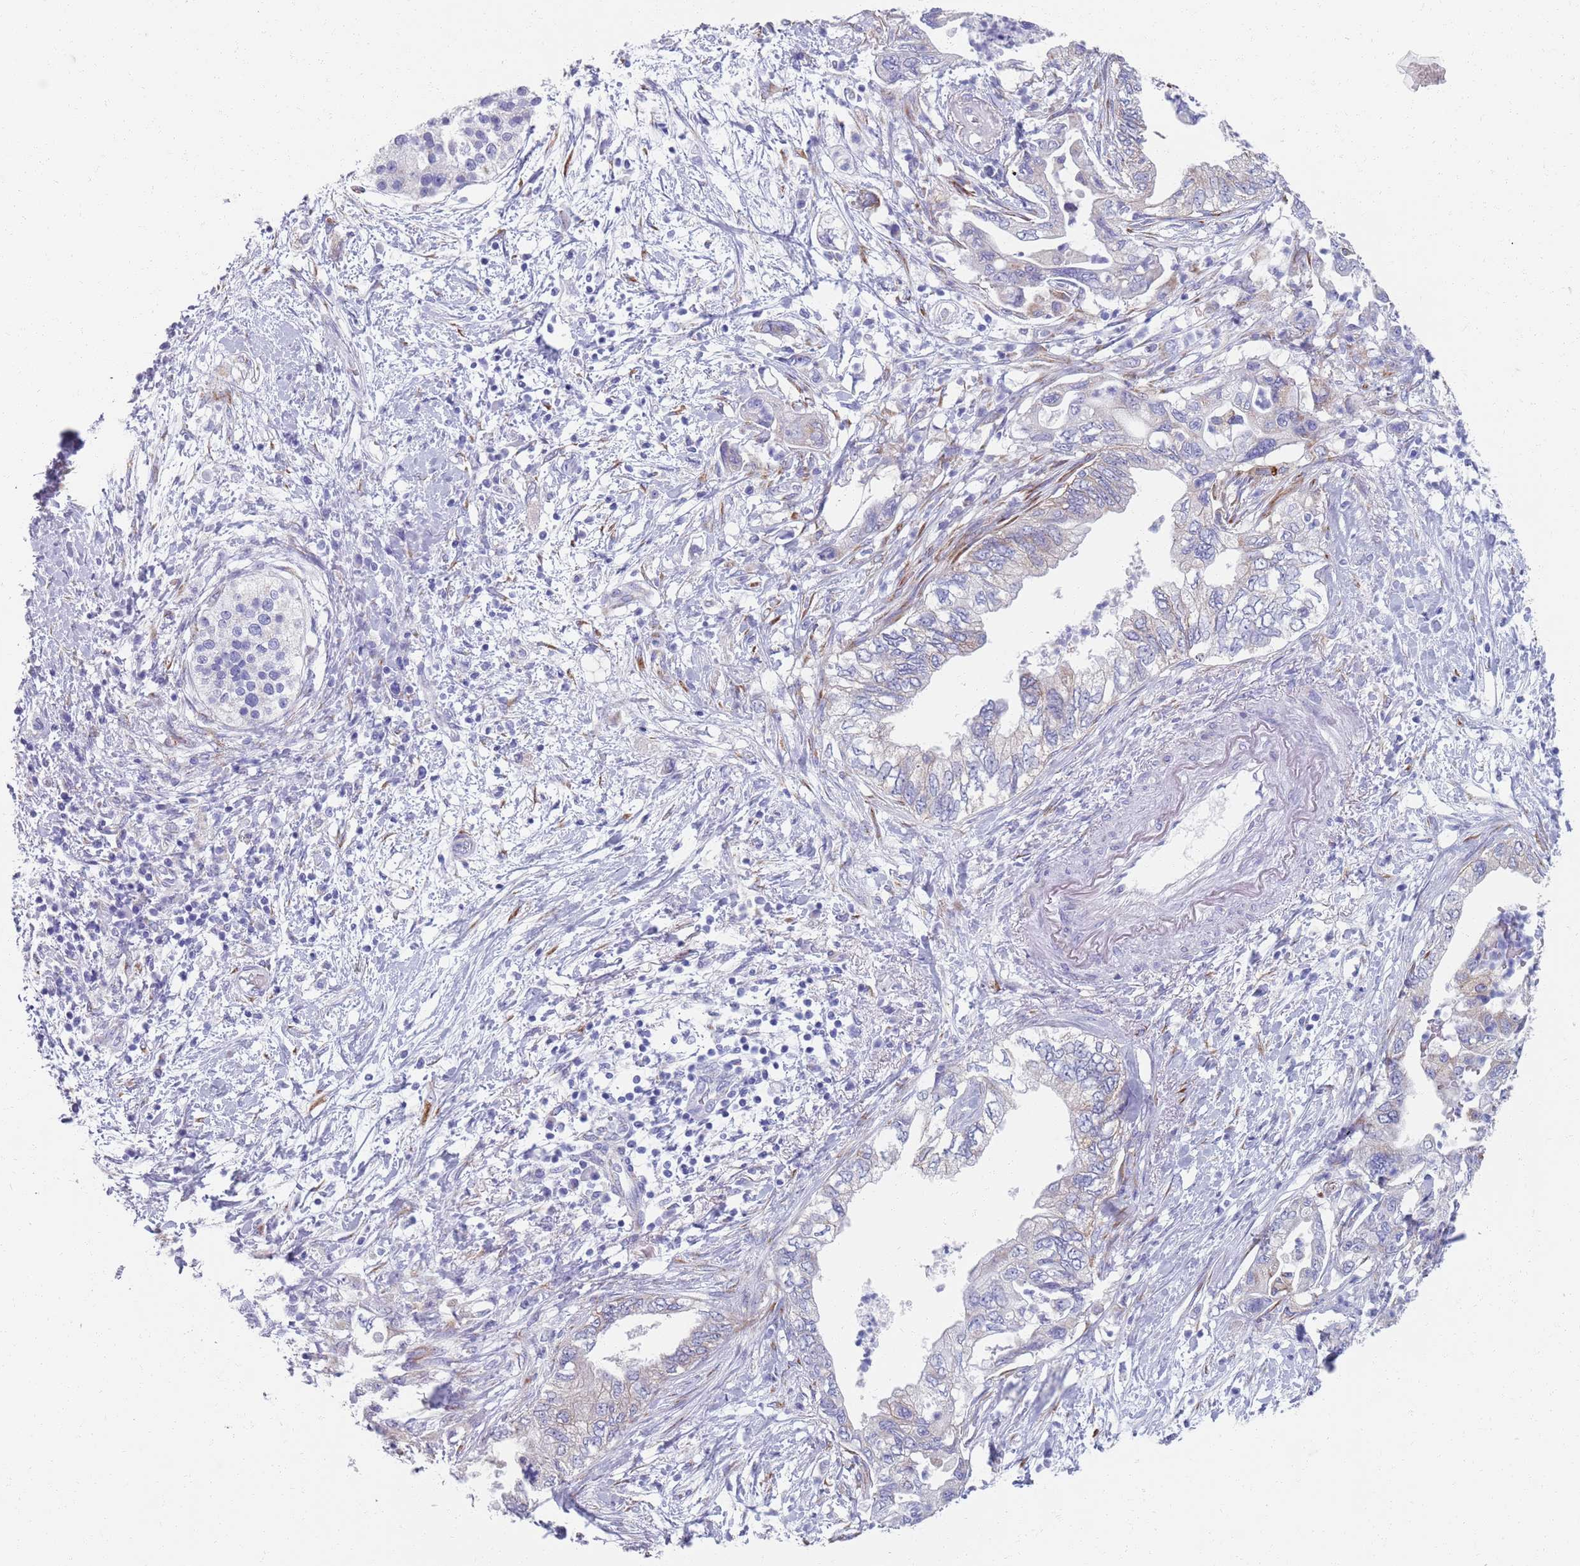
{"staining": {"intensity": "negative", "quantity": "none", "location": "none"}, "tissue": "pancreatic cancer", "cell_type": "Tumor cells", "image_type": "cancer", "snomed": [{"axis": "morphology", "description": "Adenocarcinoma, NOS"}, {"axis": "topography", "description": "Pancreas"}], "caption": "Pancreatic adenocarcinoma was stained to show a protein in brown. There is no significant positivity in tumor cells.", "gene": "PLOD1", "patient": {"sex": "female", "age": 73}}